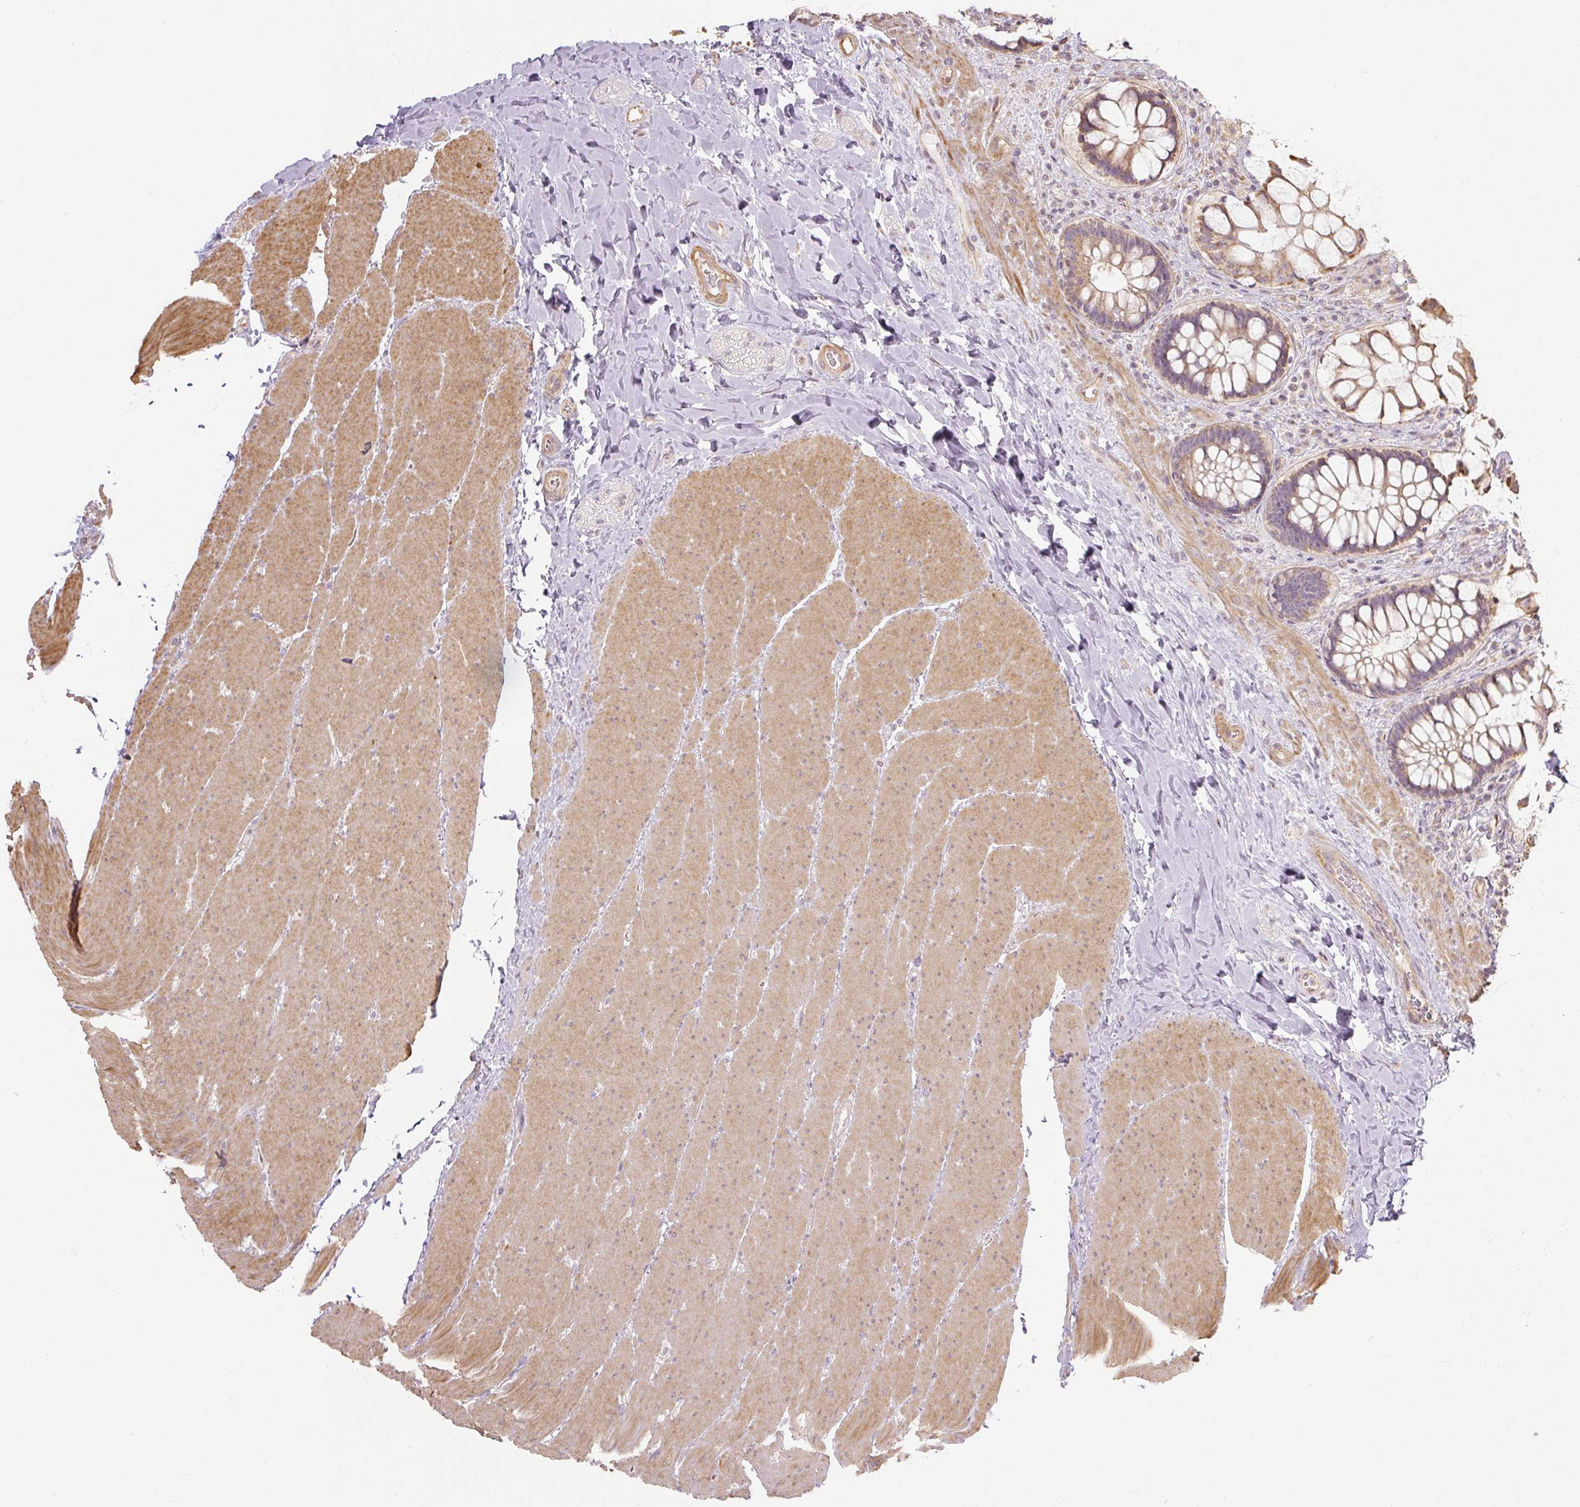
{"staining": {"intensity": "moderate", "quantity": ">75%", "location": "cytoplasmic/membranous"}, "tissue": "rectum", "cell_type": "Glandular cells", "image_type": "normal", "snomed": [{"axis": "morphology", "description": "Normal tissue, NOS"}, {"axis": "topography", "description": "Rectum"}], "caption": "Immunohistochemistry (IHC) (DAB (3,3'-diaminobenzidine)) staining of benign rectum shows moderate cytoplasmic/membranous protein staining in approximately >75% of glandular cells.", "gene": "RB1CC1", "patient": {"sex": "female", "age": 58}}